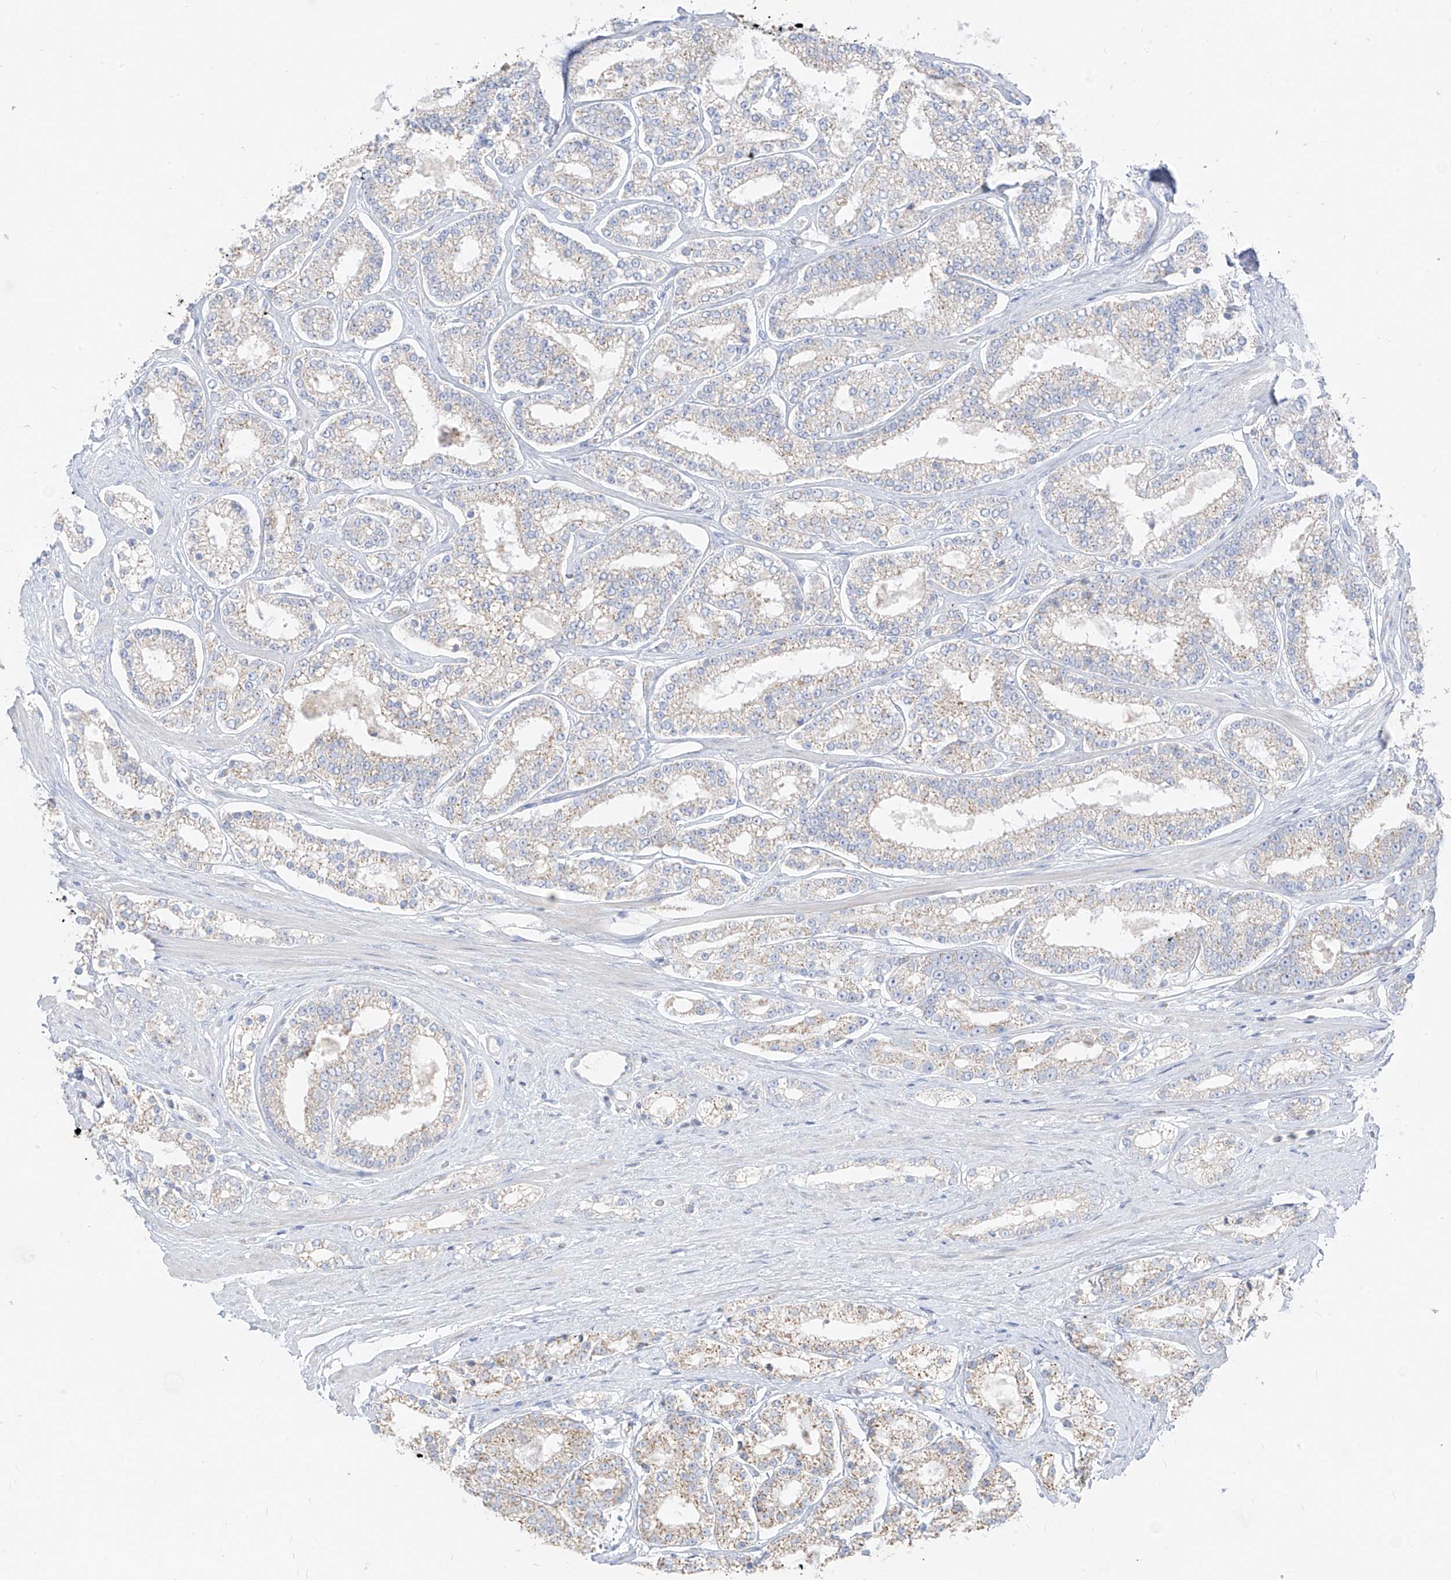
{"staining": {"intensity": "weak", "quantity": "<25%", "location": "cytoplasmic/membranous"}, "tissue": "prostate cancer", "cell_type": "Tumor cells", "image_type": "cancer", "snomed": [{"axis": "morphology", "description": "Normal tissue, NOS"}, {"axis": "morphology", "description": "Adenocarcinoma, High grade"}, {"axis": "topography", "description": "Prostate"}], "caption": "This is an immunohistochemistry (IHC) photomicrograph of prostate cancer (high-grade adenocarcinoma). There is no staining in tumor cells.", "gene": "ETHE1", "patient": {"sex": "male", "age": 83}}